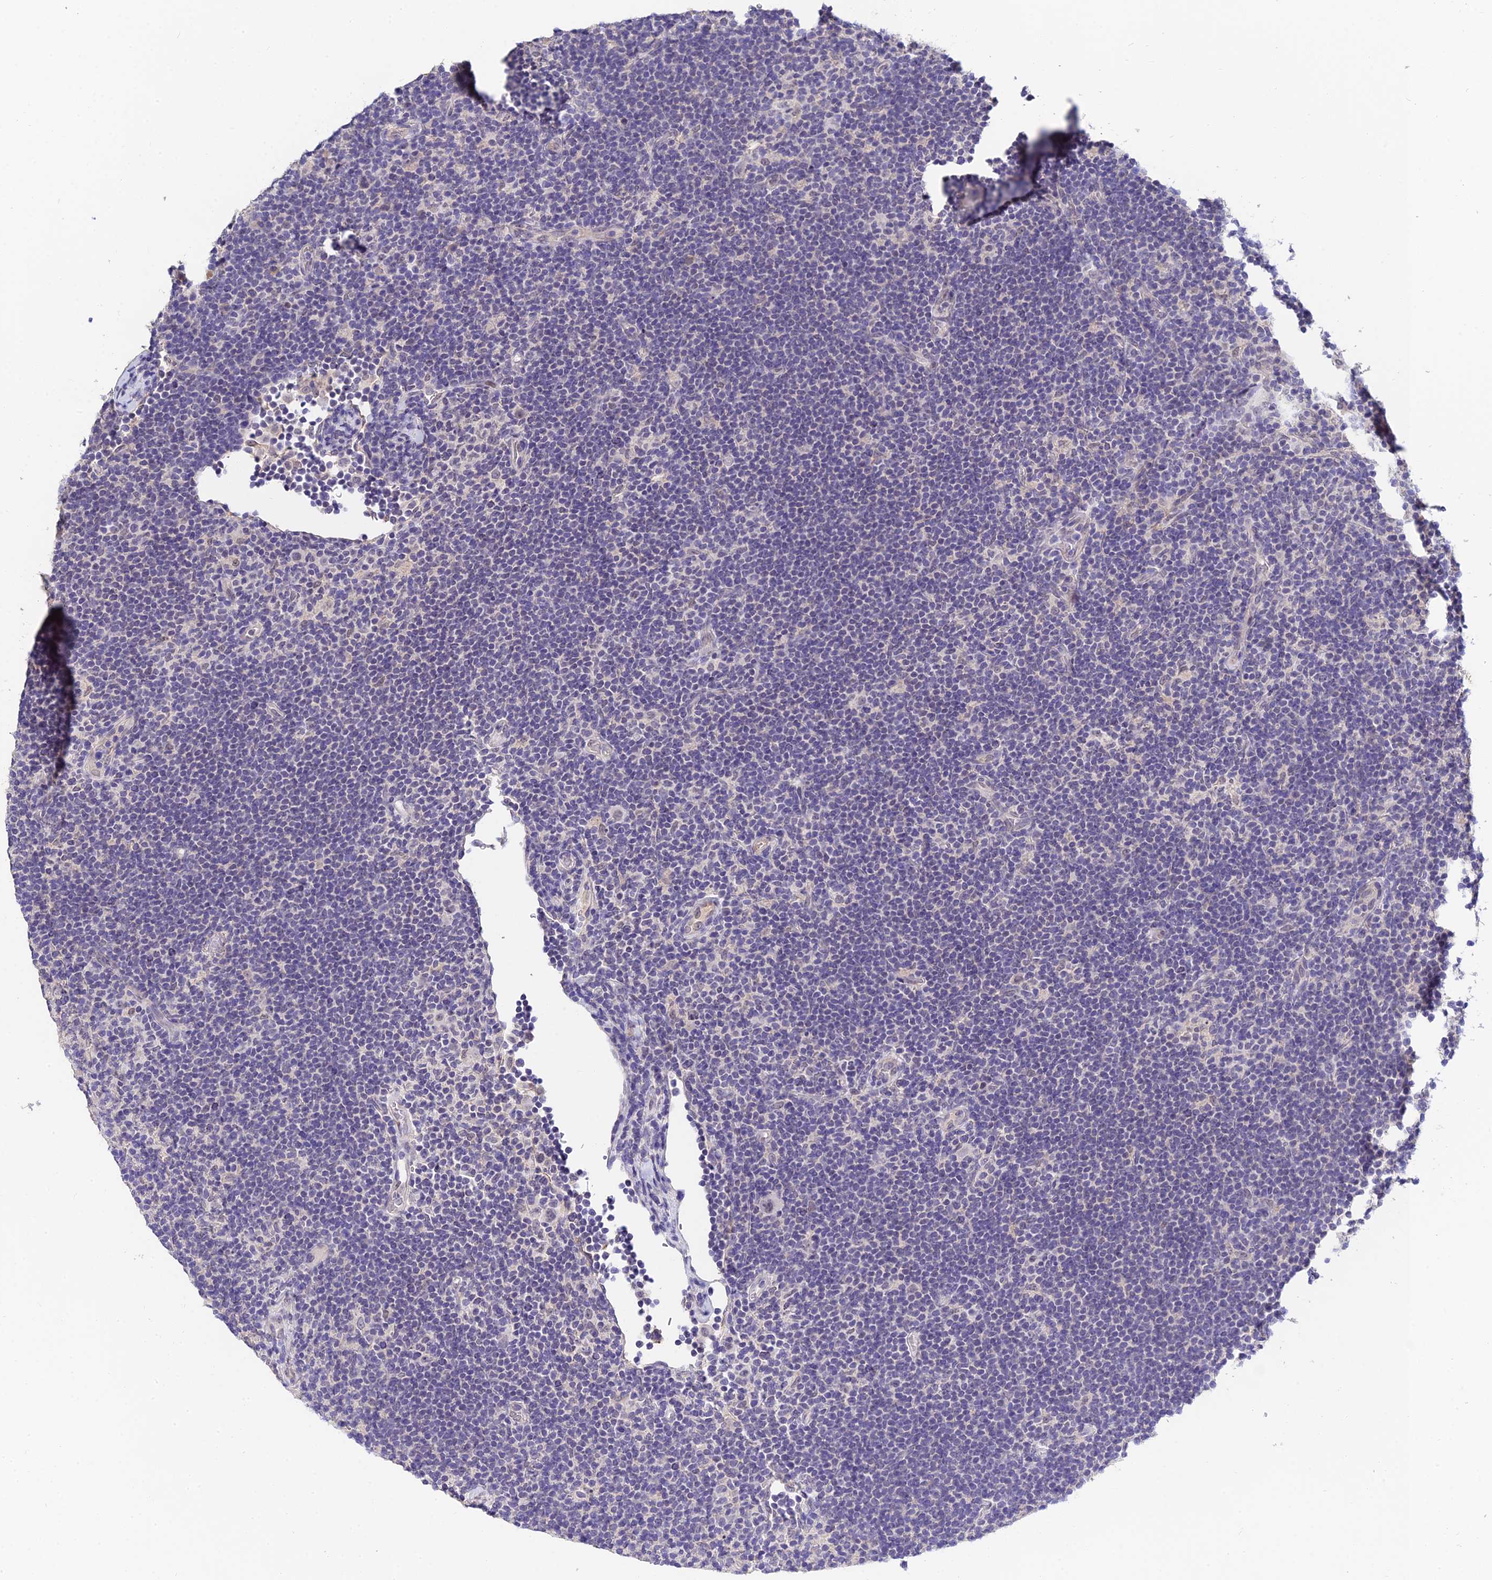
{"staining": {"intensity": "negative", "quantity": "none", "location": "none"}, "tissue": "lymphoma", "cell_type": "Tumor cells", "image_type": "cancer", "snomed": [{"axis": "morphology", "description": "Hodgkin's disease, NOS"}, {"axis": "topography", "description": "Lymph node"}], "caption": "High magnification brightfield microscopy of lymphoma stained with DAB (brown) and counterstained with hematoxylin (blue): tumor cells show no significant expression. (DAB IHC with hematoxylin counter stain).", "gene": "HOXB1", "patient": {"sex": "female", "age": 57}}